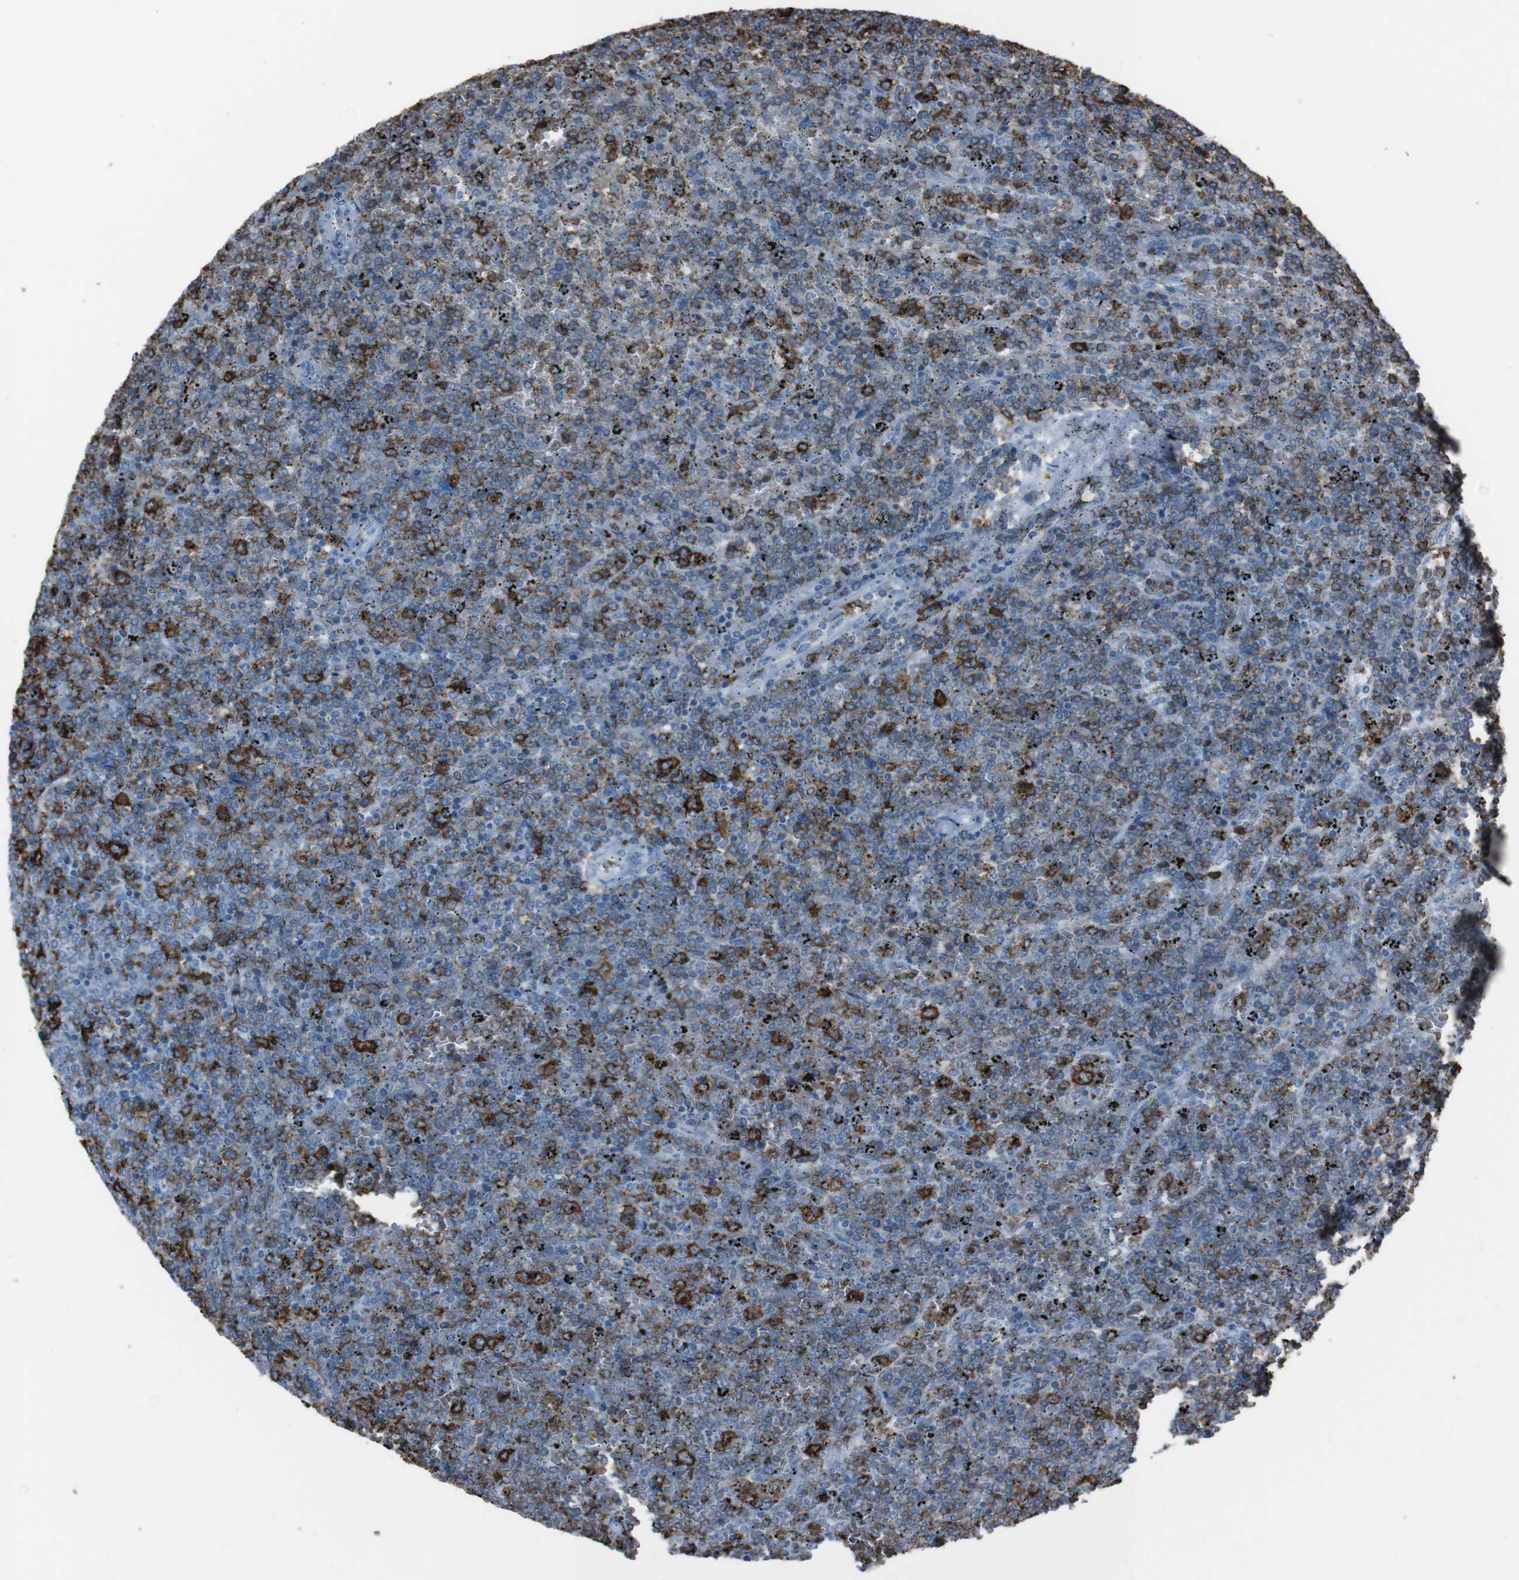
{"staining": {"intensity": "strong", "quantity": "25%-75%", "location": "cytoplasmic/membranous"}, "tissue": "lymphoma", "cell_type": "Tumor cells", "image_type": "cancer", "snomed": [{"axis": "morphology", "description": "Malignant lymphoma, non-Hodgkin's type, Low grade"}, {"axis": "topography", "description": "Spleen"}], "caption": "Tumor cells reveal high levels of strong cytoplasmic/membranous staining in about 25%-75% of cells in lymphoma. (IHC, brightfield microscopy, high magnification).", "gene": "ST6GAL1", "patient": {"sex": "female", "age": 77}}